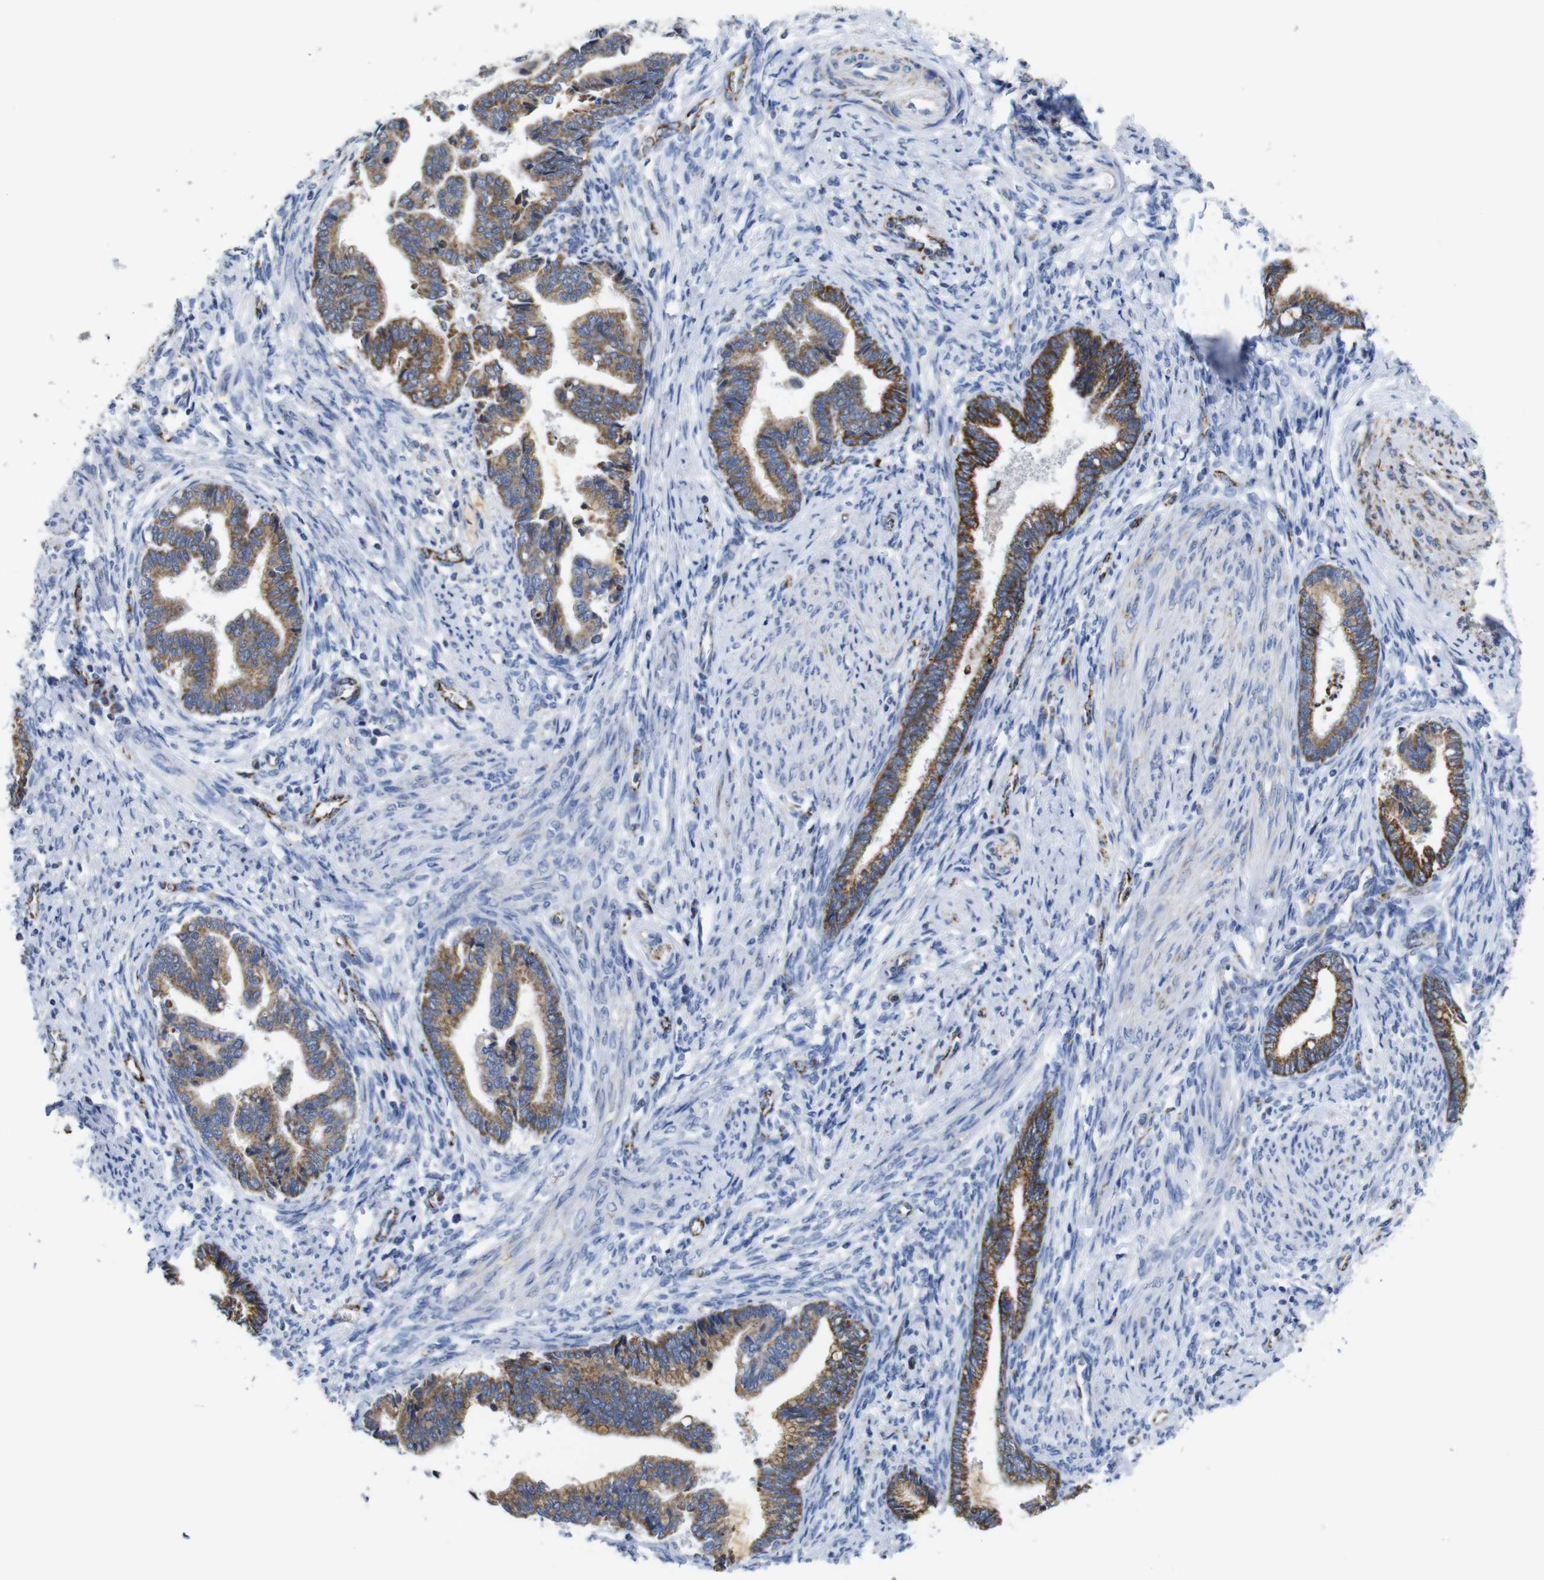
{"staining": {"intensity": "strong", "quantity": ">75%", "location": "cytoplasmic/membranous"}, "tissue": "cervical cancer", "cell_type": "Tumor cells", "image_type": "cancer", "snomed": [{"axis": "morphology", "description": "Adenocarcinoma, NOS"}, {"axis": "topography", "description": "Cervix"}], "caption": "IHC of human cervical adenocarcinoma demonstrates high levels of strong cytoplasmic/membranous positivity in about >75% of tumor cells.", "gene": "MAOA", "patient": {"sex": "female", "age": 44}}